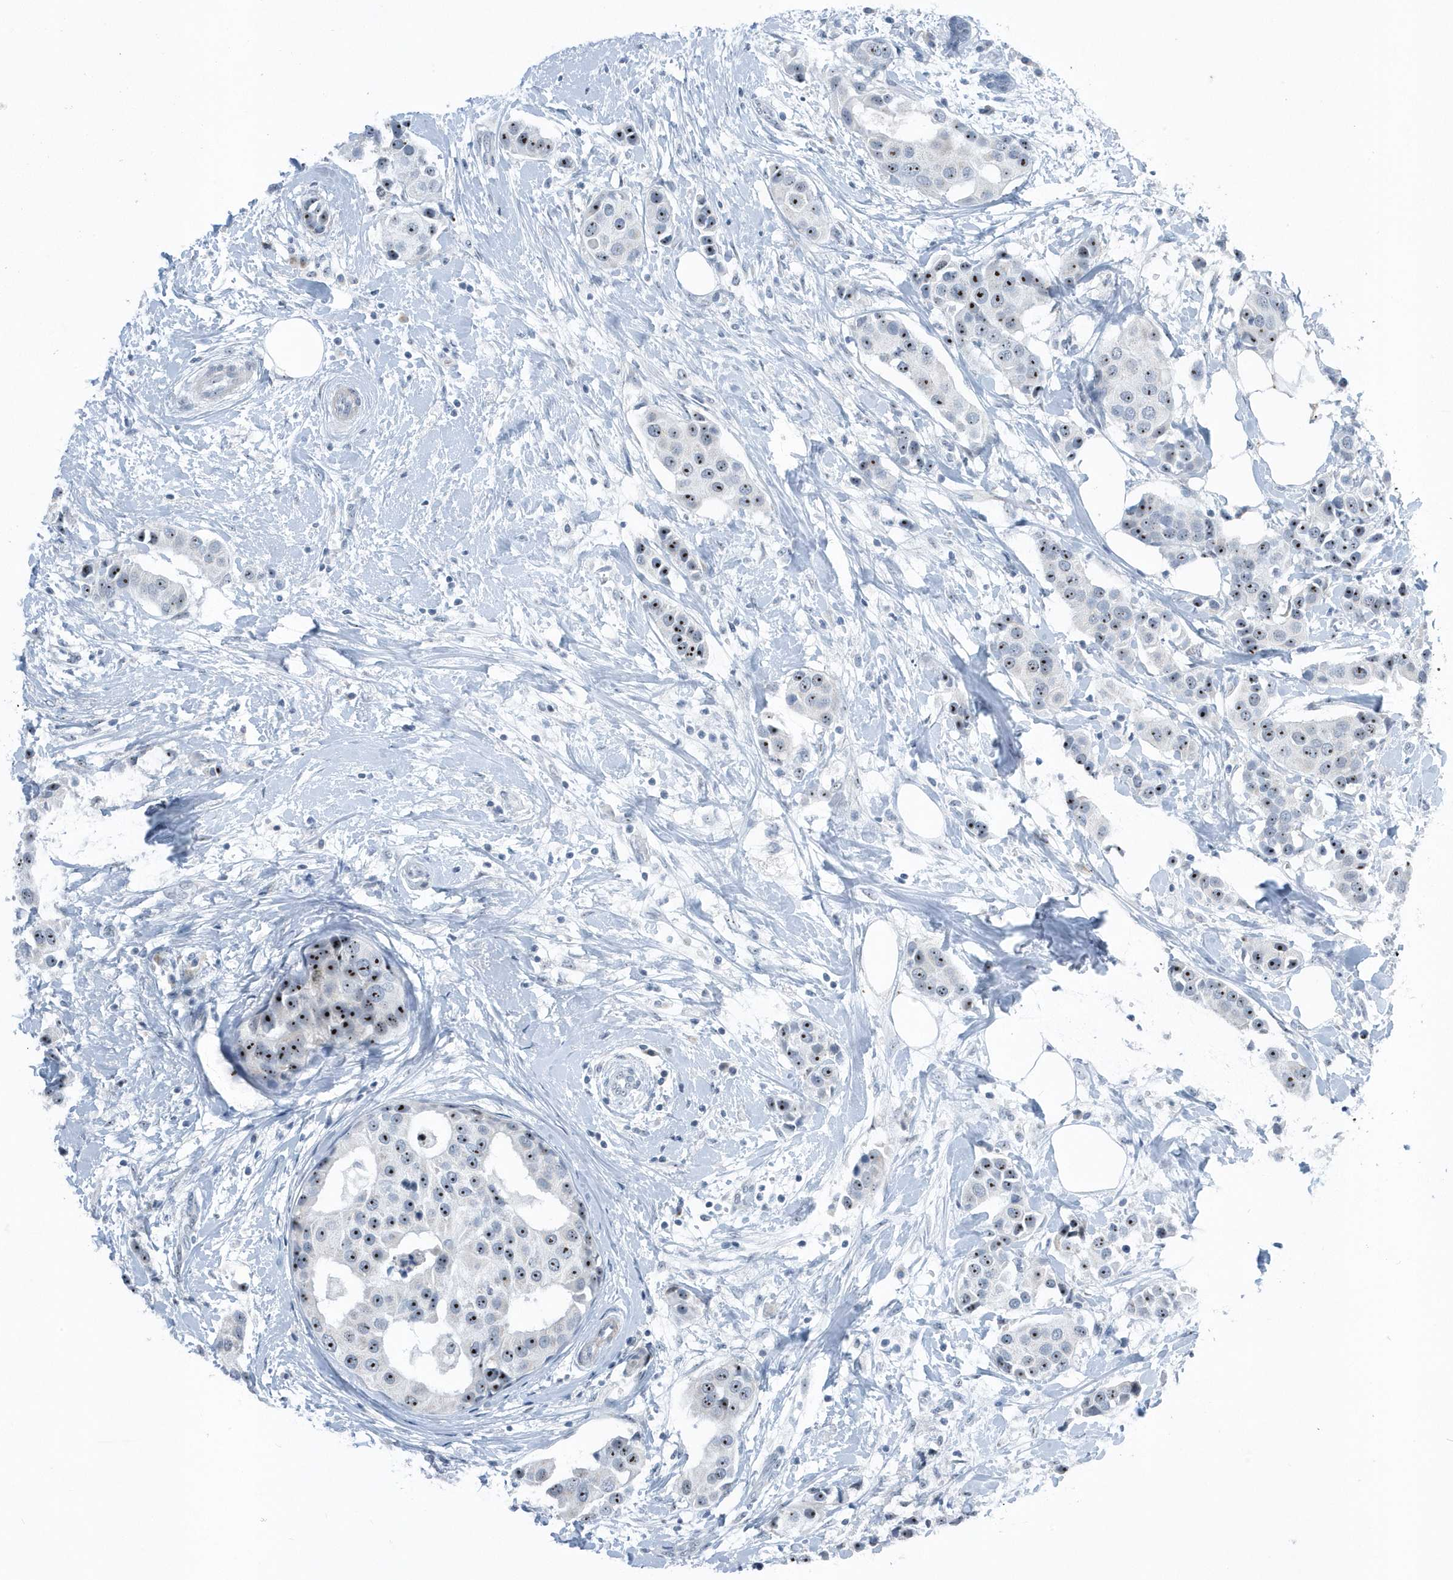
{"staining": {"intensity": "moderate", "quantity": ">75%", "location": "nuclear"}, "tissue": "breast cancer", "cell_type": "Tumor cells", "image_type": "cancer", "snomed": [{"axis": "morphology", "description": "Normal tissue, NOS"}, {"axis": "morphology", "description": "Duct carcinoma"}, {"axis": "topography", "description": "Breast"}], "caption": "Breast cancer (invasive ductal carcinoma) stained for a protein (brown) reveals moderate nuclear positive staining in about >75% of tumor cells.", "gene": "RPF2", "patient": {"sex": "female", "age": 39}}